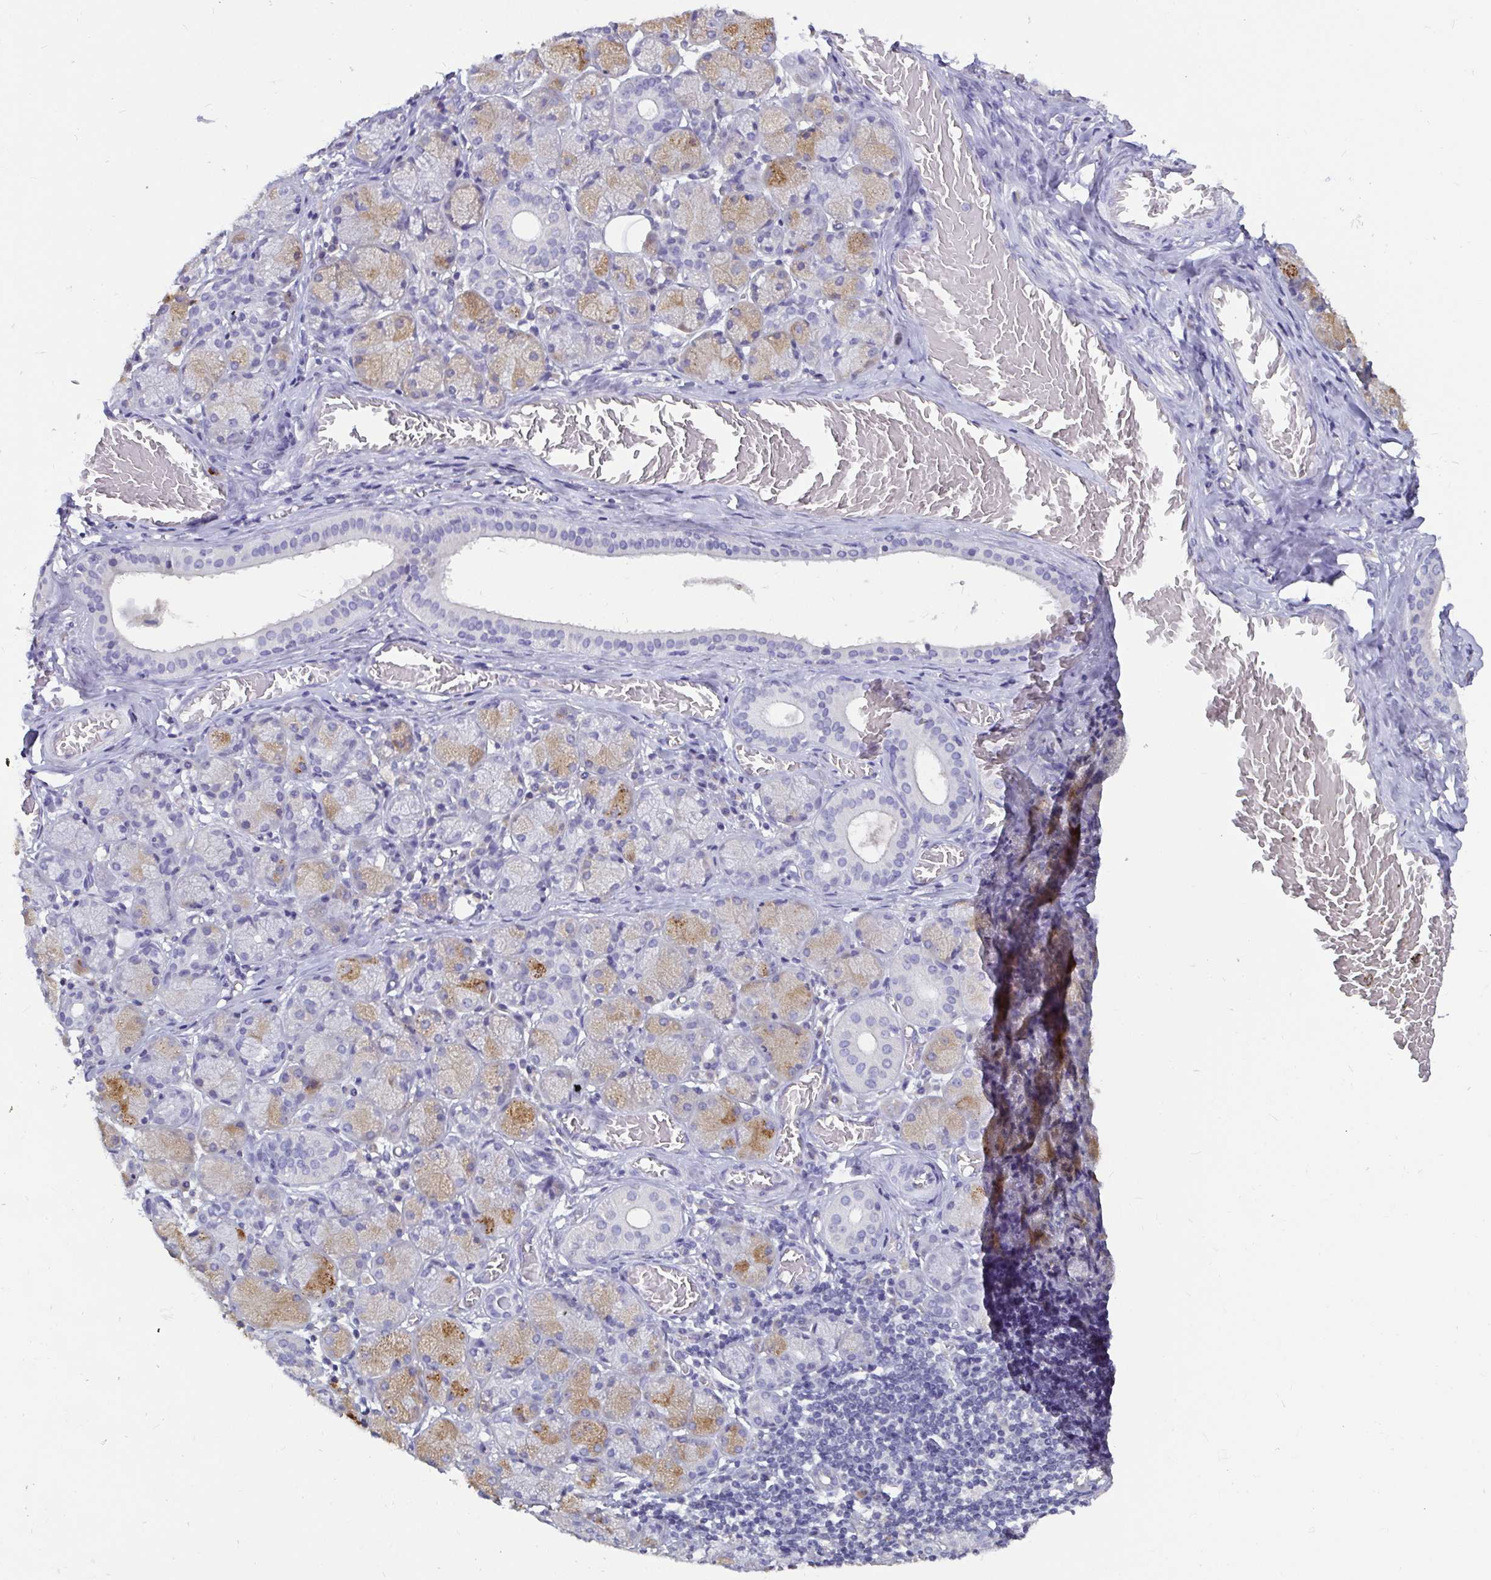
{"staining": {"intensity": "moderate", "quantity": "<25%", "location": "cytoplasmic/membranous"}, "tissue": "salivary gland", "cell_type": "Glandular cells", "image_type": "normal", "snomed": [{"axis": "morphology", "description": "Normal tissue, NOS"}, {"axis": "topography", "description": "Salivary gland"}, {"axis": "topography", "description": "Peripheral nerve tissue"}], "caption": "Protein expression analysis of benign salivary gland exhibits moderate cytoplasmic/membranous positivity in approximately <25% of glandular cells. (brown staining indicates protein expression, while blue staining denotes nuclei).", "gene": "ADAMTS6", "patient": {"sex": "female", "age": 24}}